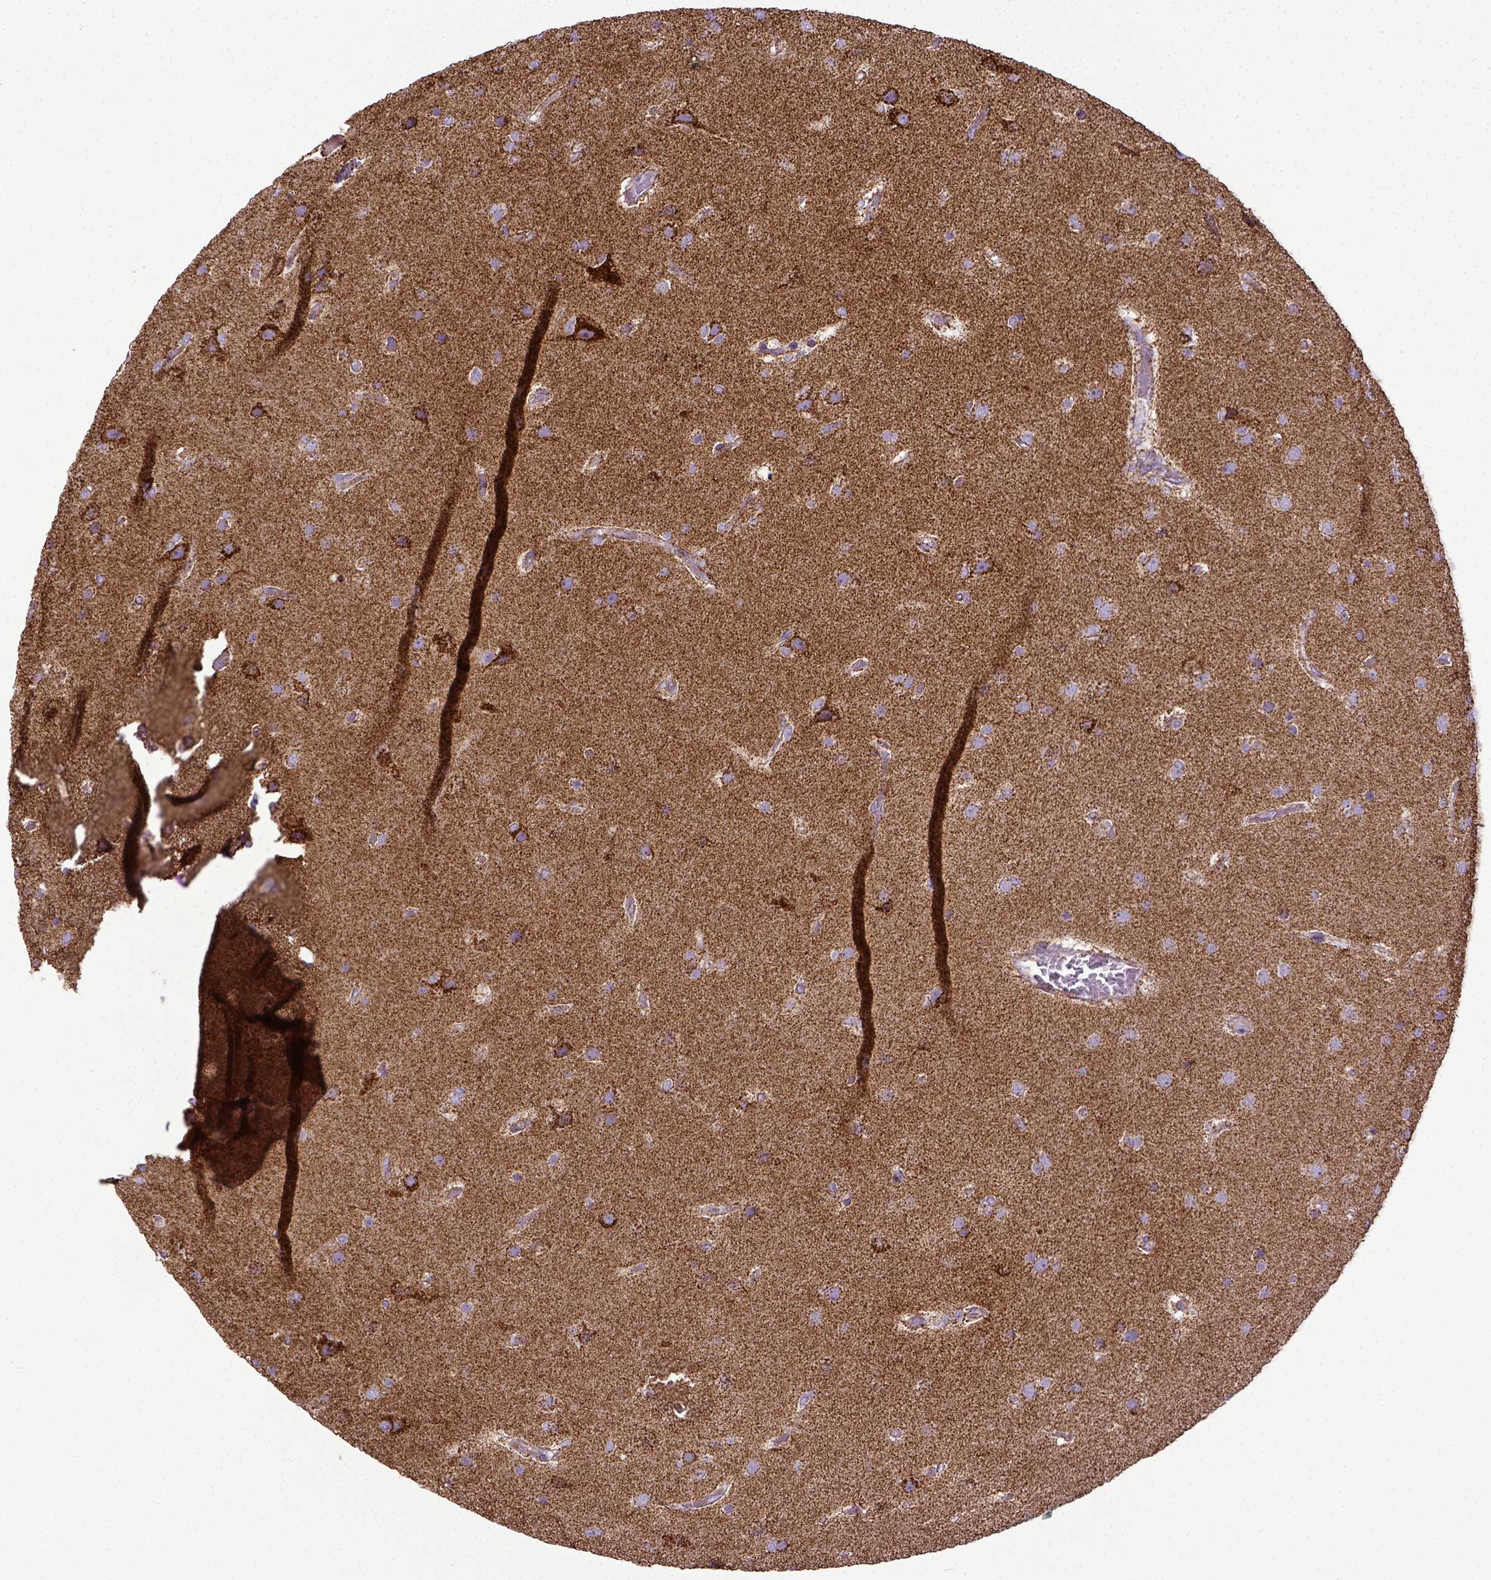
{"staining": {"intensity": "moderate", "quantity": ">75%", "location": "cytoplasmic/membranous"}, "tissue": "glioma", "cell_type": "Tumor cells", "image_type": "cancer", "snomed": [{"axis": "morphology", "description": "Glioma, malignant, High grade"}, {"axis": "topography", "description": "Brain"}], "caption": "Moderate cytoplasmic/membranous protein expression is seen in approximately >75% of tumor cells in high-grade glioma (malignant).", "gene": "MT-CO1", "patient": {"sex": "female", "age": 61}}